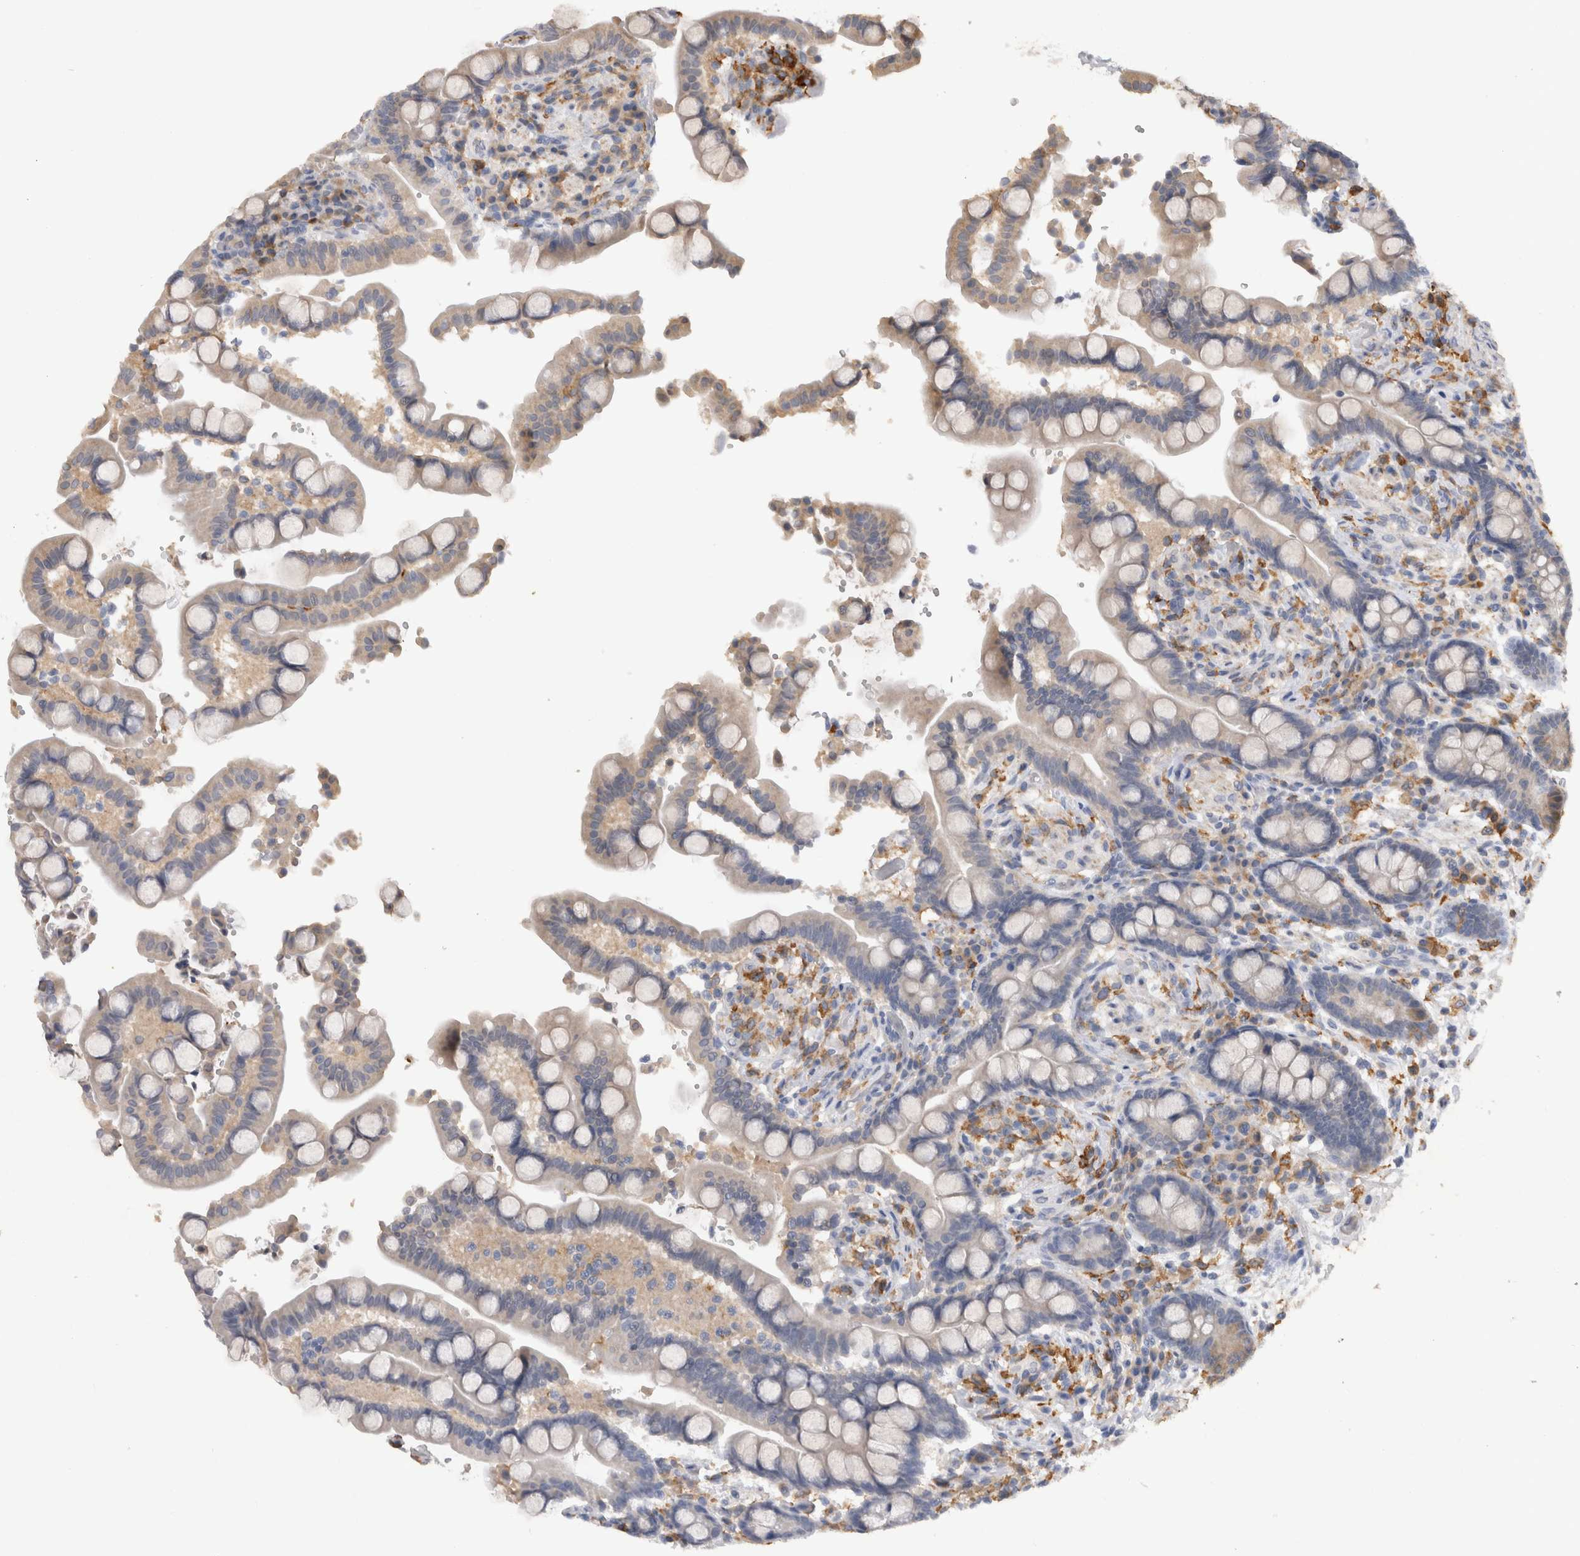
{"staining": {"intensity": "negative", "quantity": "none", "location": "none"}, "tissue": "colon", "cell_type": "Endothelial cells", "image_type": "normal", "snomed": [{"axis": "morphology", "description": "Normal tissue, NOS"}, {"axis": "topography", "description": "Colon"}], "caption": "Immunohistochemical staining of benign colon demonstrates no significant expression in endothelial cells.", "gene": "VSIG4", "patient": {"sex": "male", "age": 73}}